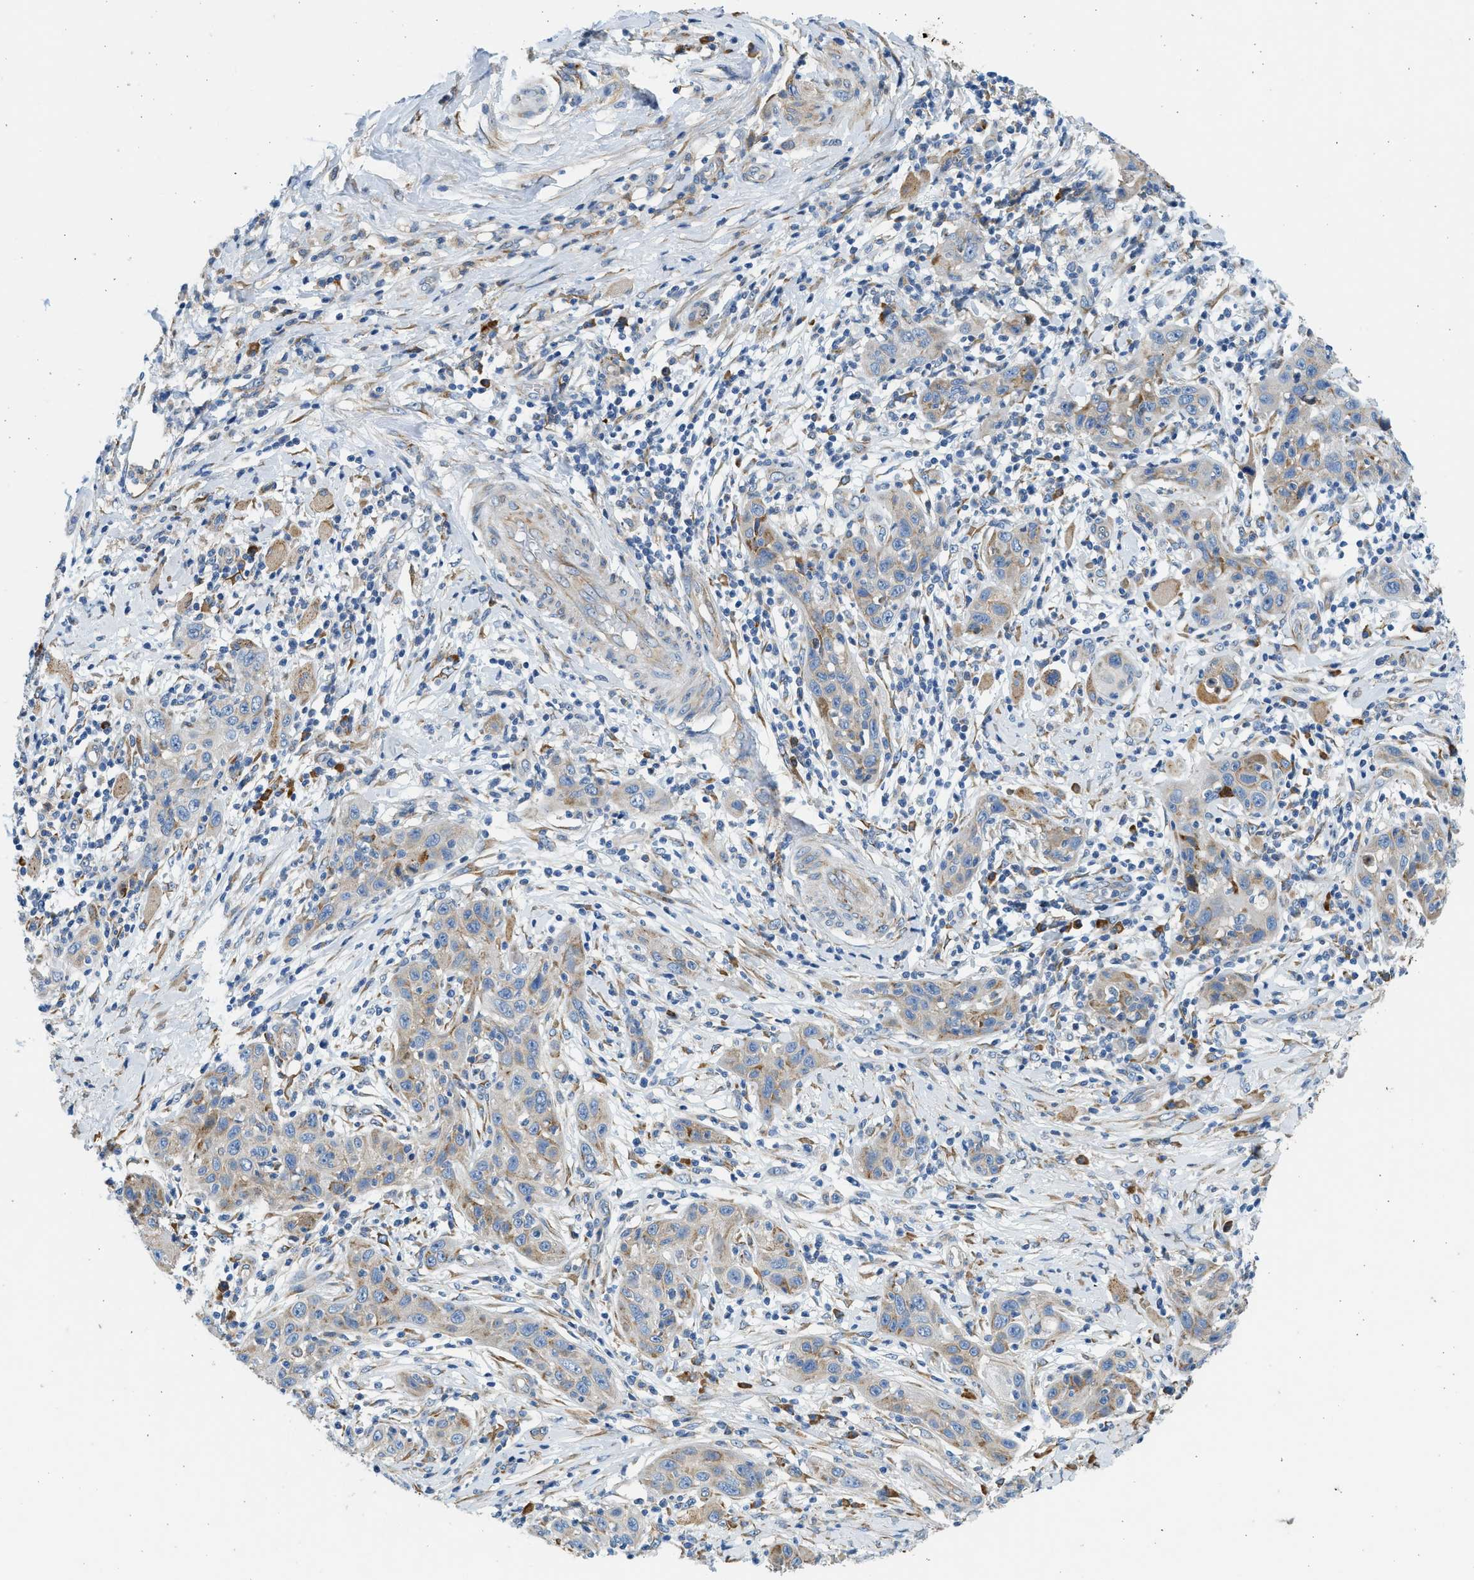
{"staining": {"intensity": "negative", "quantity": "none", "location": "none"}, "tissue": "skin cancer", "cell_type": "Tumor cells", "image_type": "cancer", "snomed": [{"axis": "morphology", "description": "Squamous cell carcinoma, NOS"}, {"axis": "topography", "description": "Skin"}], "caption": "Histopathology image shows no significant protein positivity in tumor cells of skin squamous cell carcinoma. The staining is performed using DAB brown chromogen with nuclei counter-stained in using hematoxylin.", "gene": "CNTN6", "patient": {"sex": "female", "age": 88}}